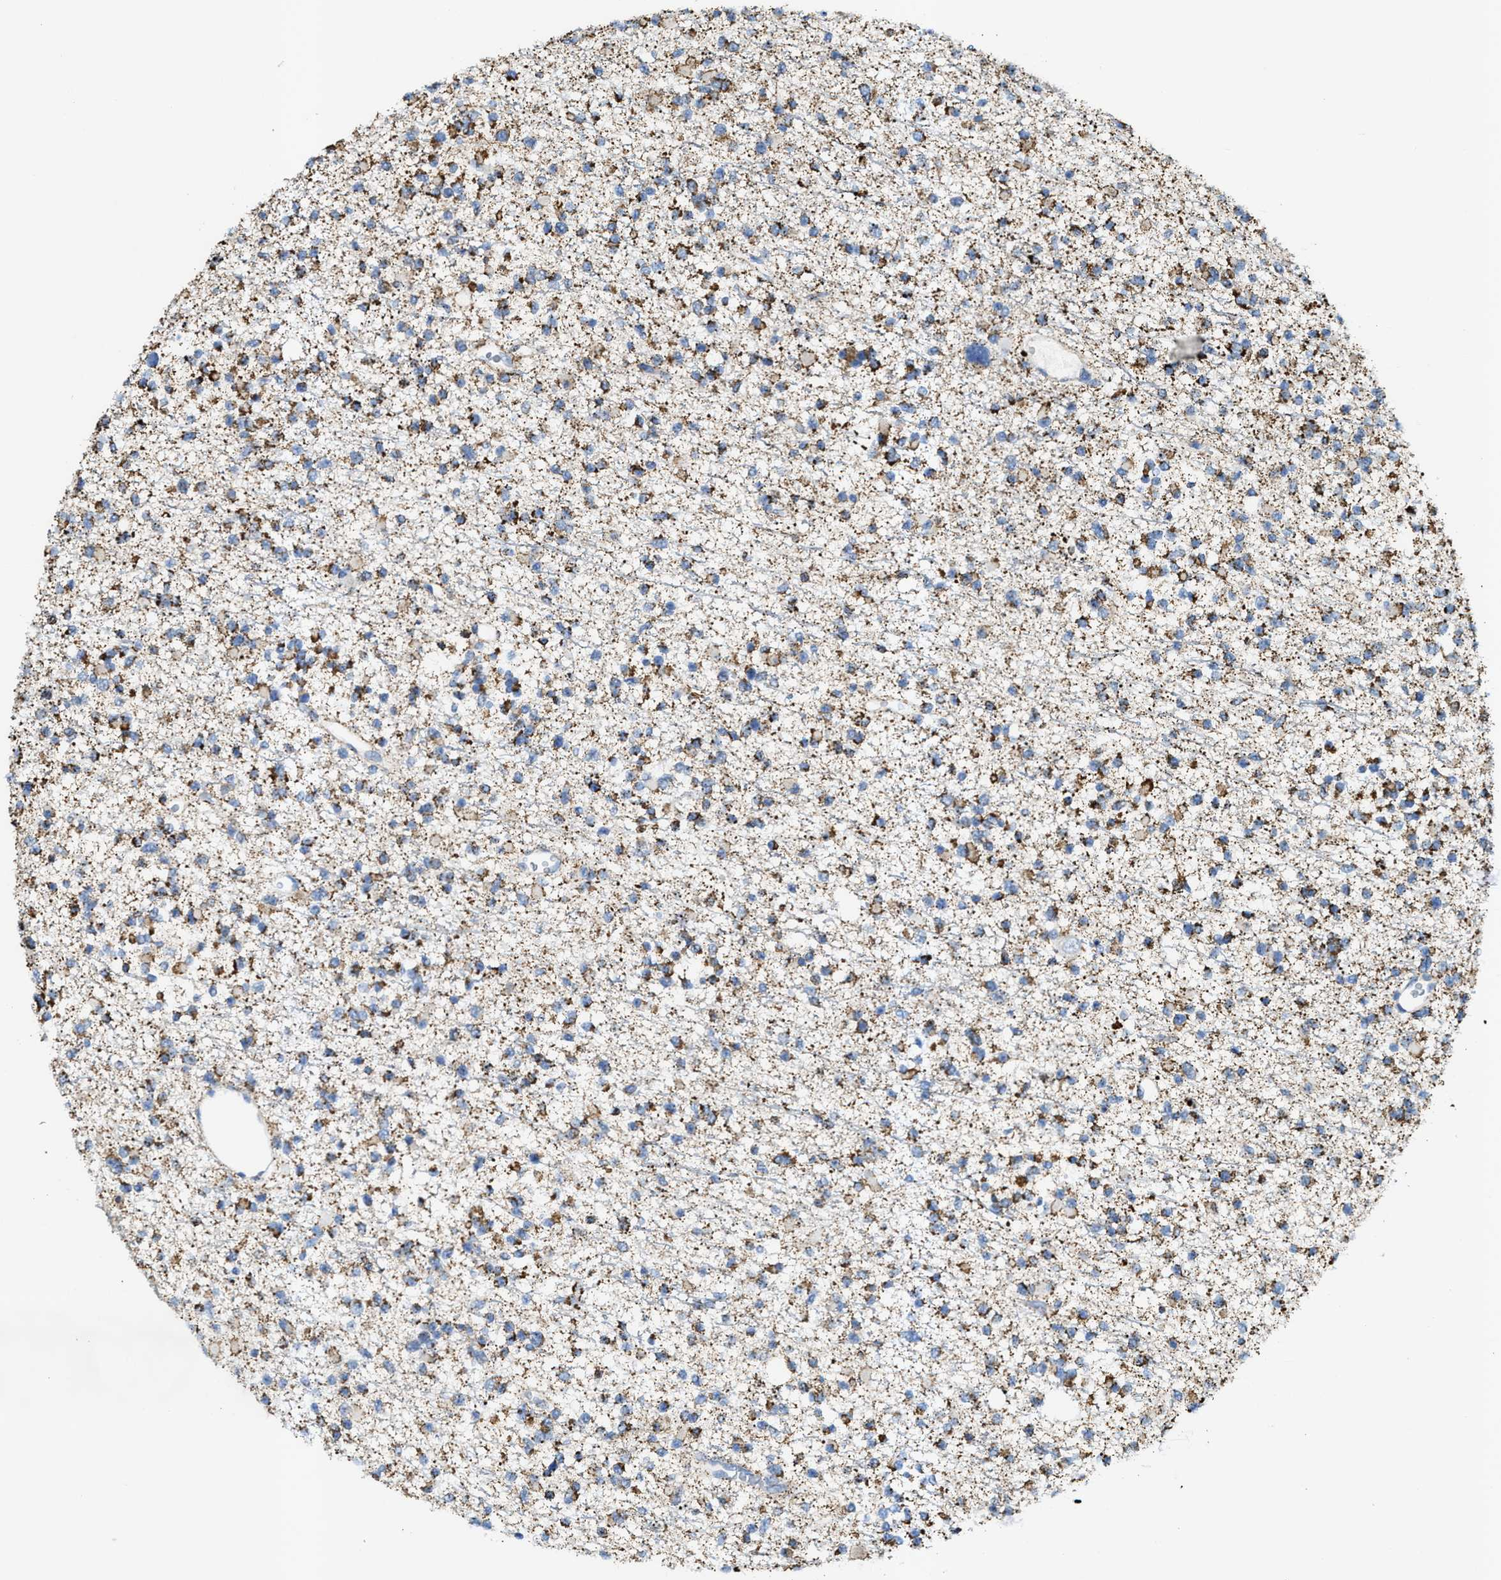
{"staining": {"intensity": "strong", "quantity": "25%-75%", "location": "cytoplasmic/membranous"}, "tissue": "glioma", "cell_type": "Tumor cells", "image_type": "cancer", "snomed": [{"axis": "morphology", "description": "Glioma, malignant, Low grade"}, {"axis": "topography", "description": "Brain"}], "caption": "Malignant glioma (low-grade) was stained to show a protein in brown. There is high levels of strong cytoplasmic/membranous expression in about 25%-75% of tumor cells.", "gene": "JAG1", "patient": {"sex": "female", "age": 22}}